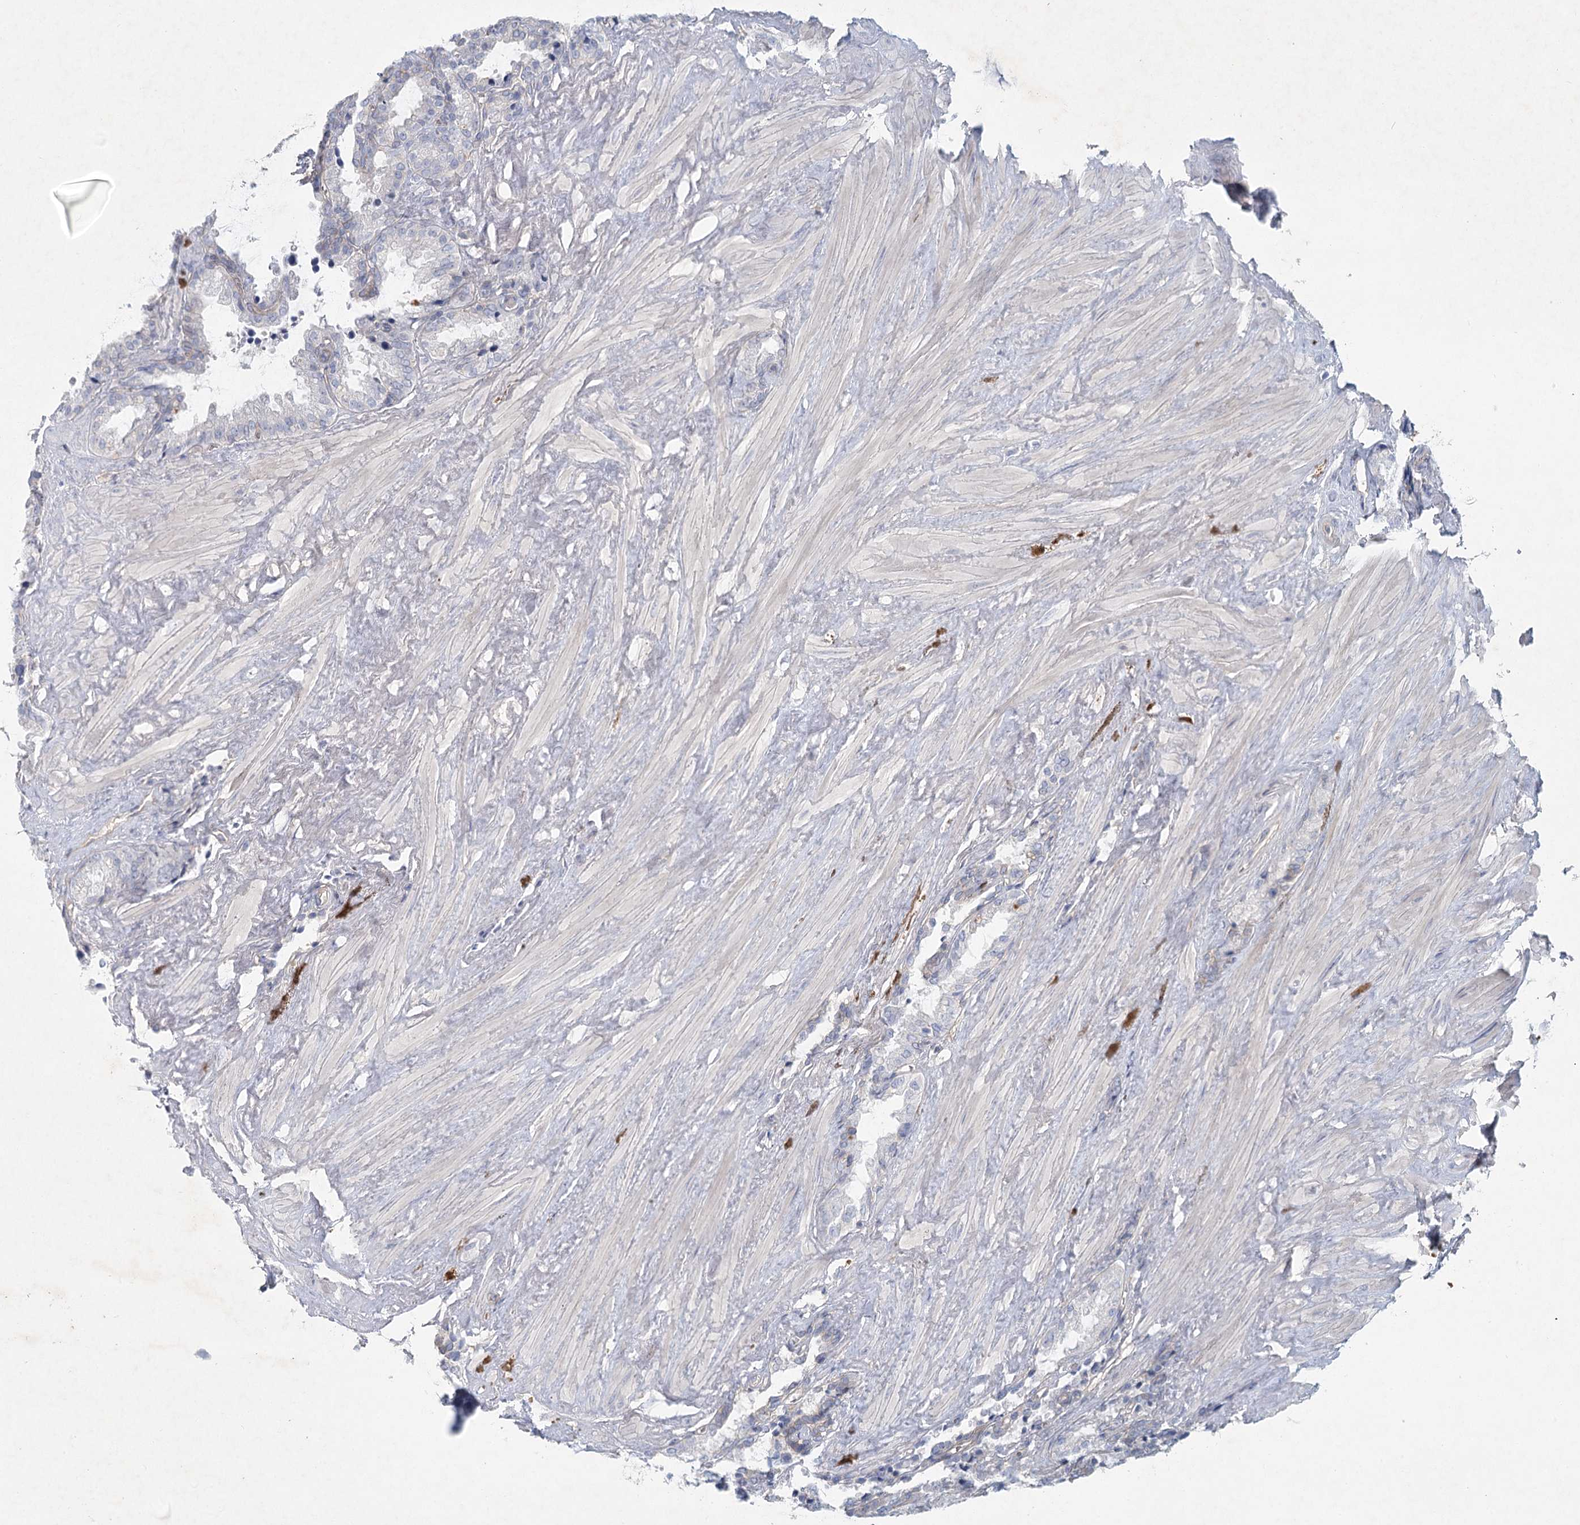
{"staining": {"intensity": "negative", "quantity": "none", "location": "none"}, "tissue": "seminal vesicle", "cell_type": "Glandular cells", "image_type": "normal", "snomed": [{"axis": "morphology", "description": "Normal tissue, NOS"}, {"axis": "topography", "description": "Seminal veicle"}], "caption": "This is a photomicrograph of IHC staining of benign seminal vesicle, which shows no expression in glandular cells.", "gene": "DNMBP", "patient": {"sex": "male", "age": 46}}